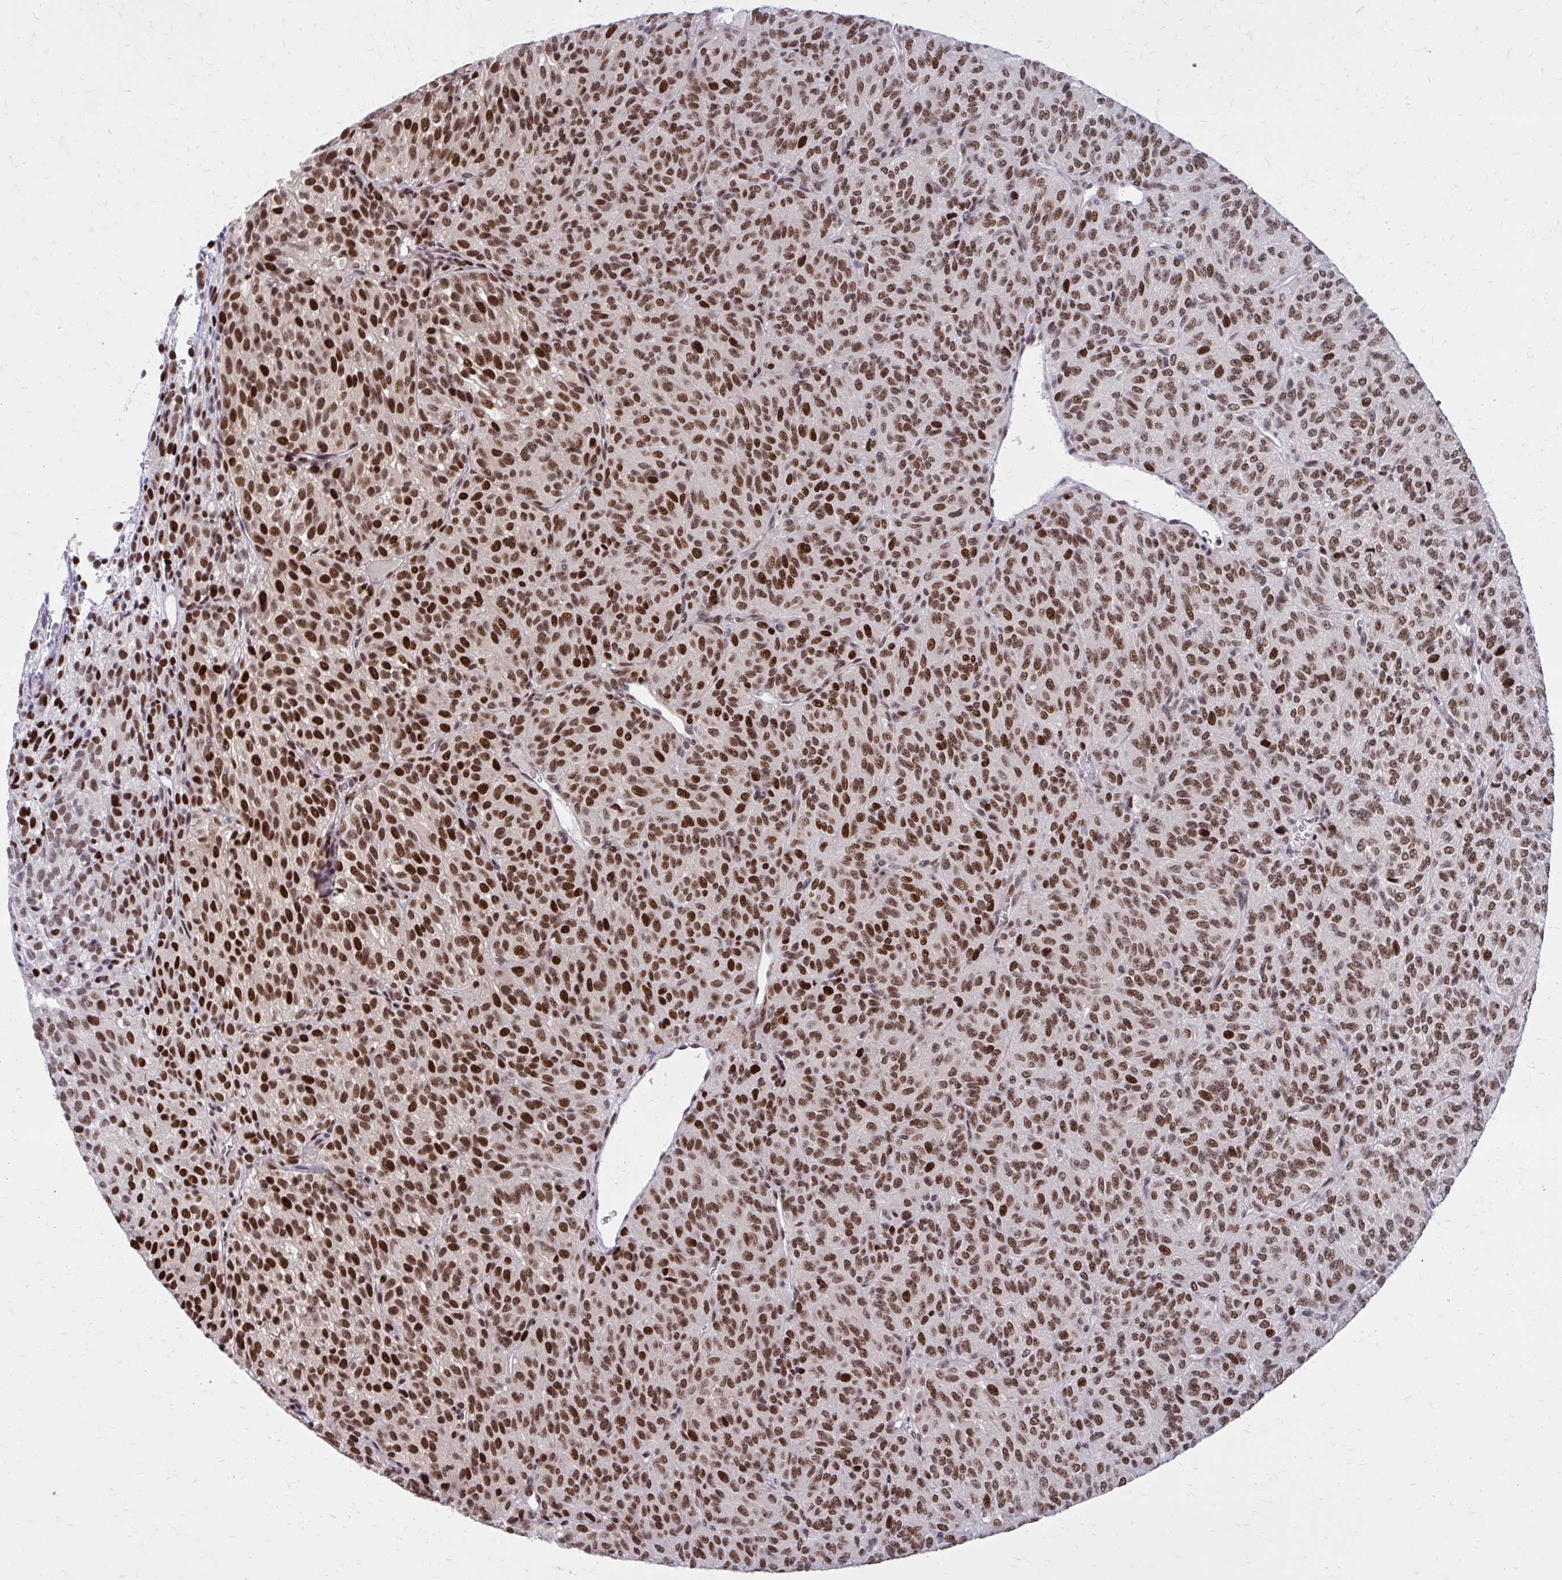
{"staining": {"intensity": "strong", "quantity": ">75%", "location": "nuclear"}, "tissue": "melanoma", "cell_type": "Tumor cells", "image_type": "cancer", "snomed": [{"axis": "morphology", "description": "Malignant melanoma, Metastatic site"}, {"axis": "topography", "description": "Brain"}], "caption": "High-magnification brightfield microscopy of melanoma stained with DAB (brown) and counterstained with hematoxylin (blue). tumor cells exhibit strong nuclear positivity is identified in about>75% of cells.", "gene": "PSME4", "patient": {"sex": "female", "age": 56}}